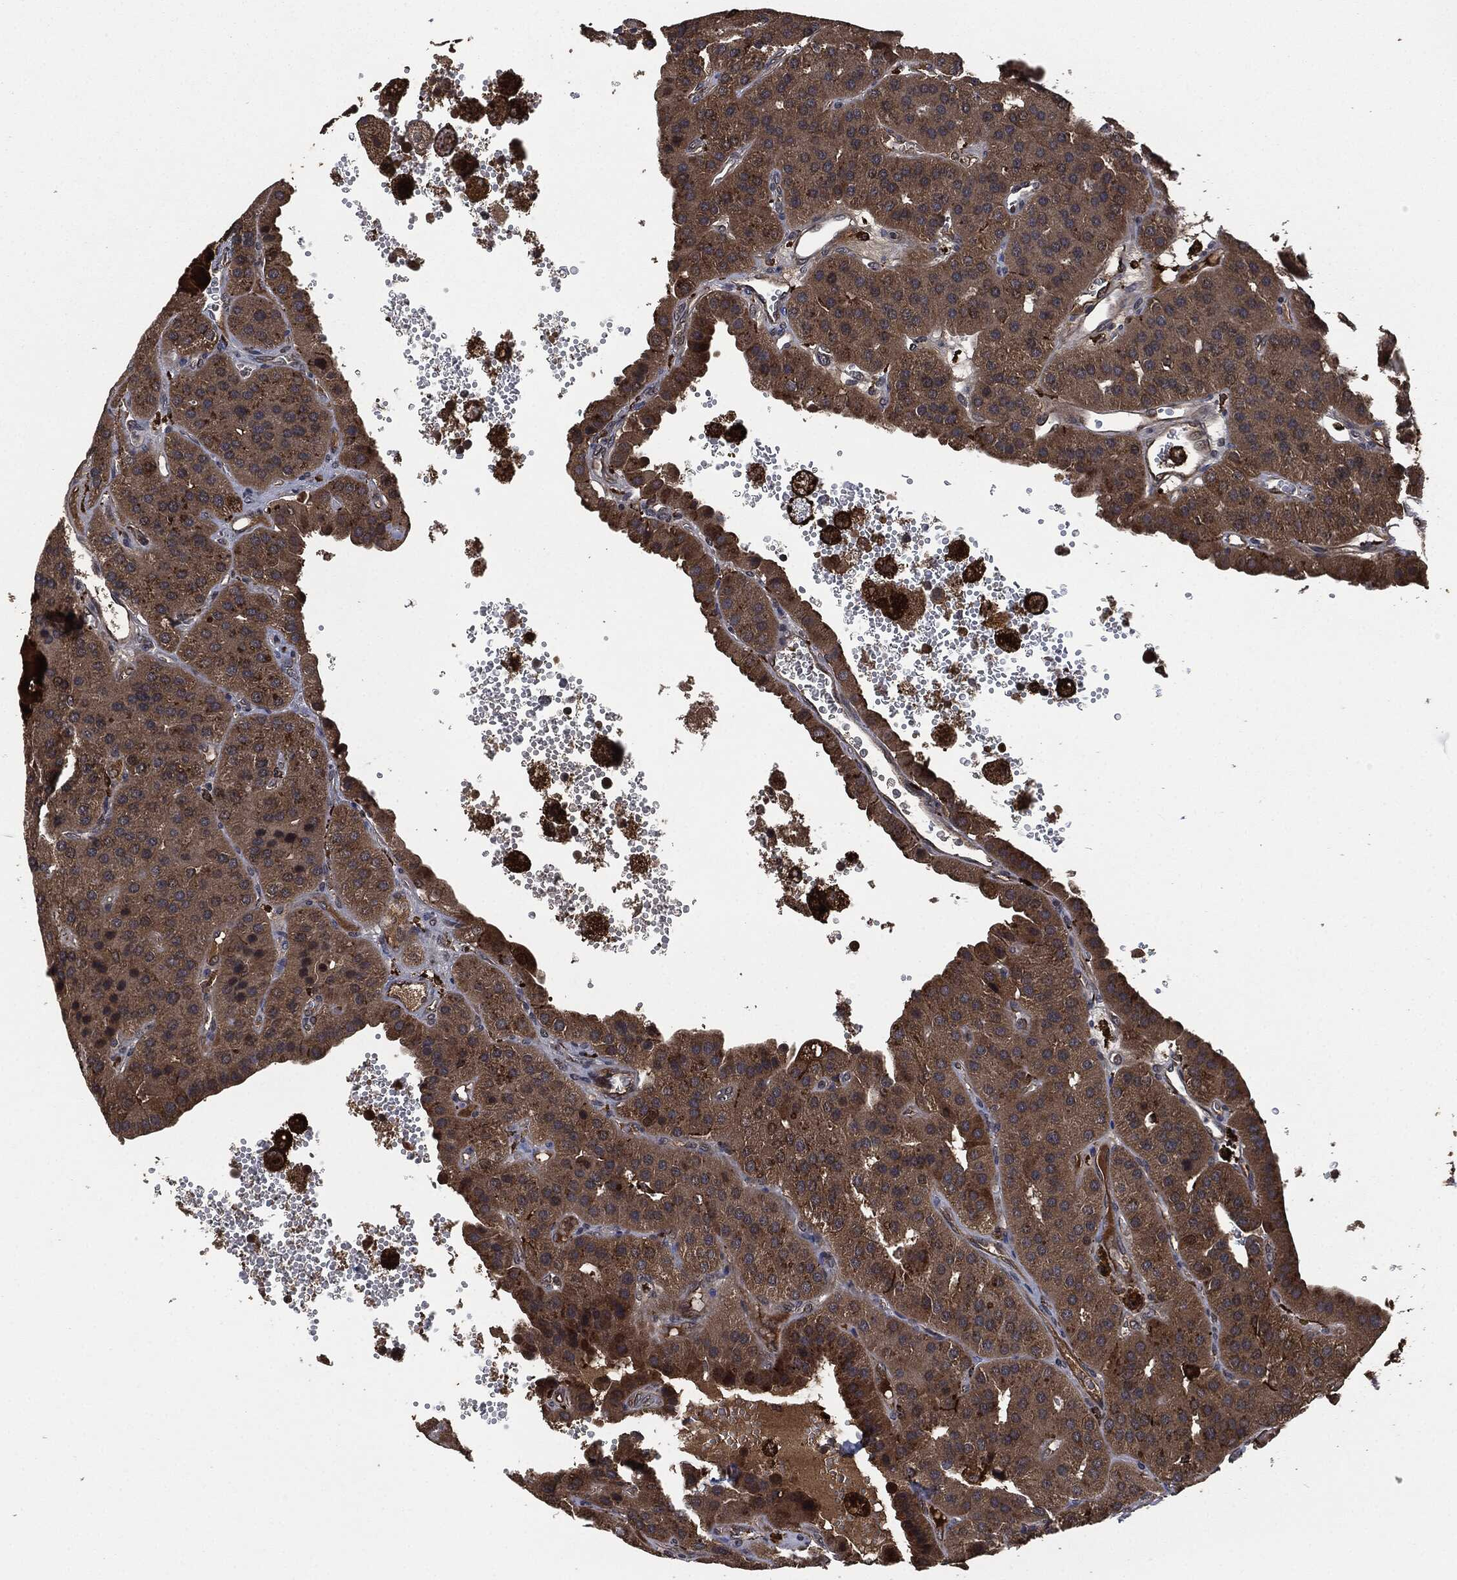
{"staining": {"intensity": "moderate", "quantity": ">75%", "location": "cytoplasmic/membranous"}, "tissue": "parathyroid gland", "cell_type": "Glandular cells", "image_type": "normal", "snomed": [{"axis": "morphology", "description": "Normal tissue, NOS"}, {"axis": "morphology", "description": "Adenoma, NOS"}, {"axis": "topography", "description": "Parathyroid gland"}], "caption": "An image showing moderate cytoplasmic/membranous positivity in about >75% of glandular cells in benign parathyroid gland, as visualized by brown immunohistochemical staining.", "gene": "CRABP2", "patient": {"sex": "female", "age": 86}}